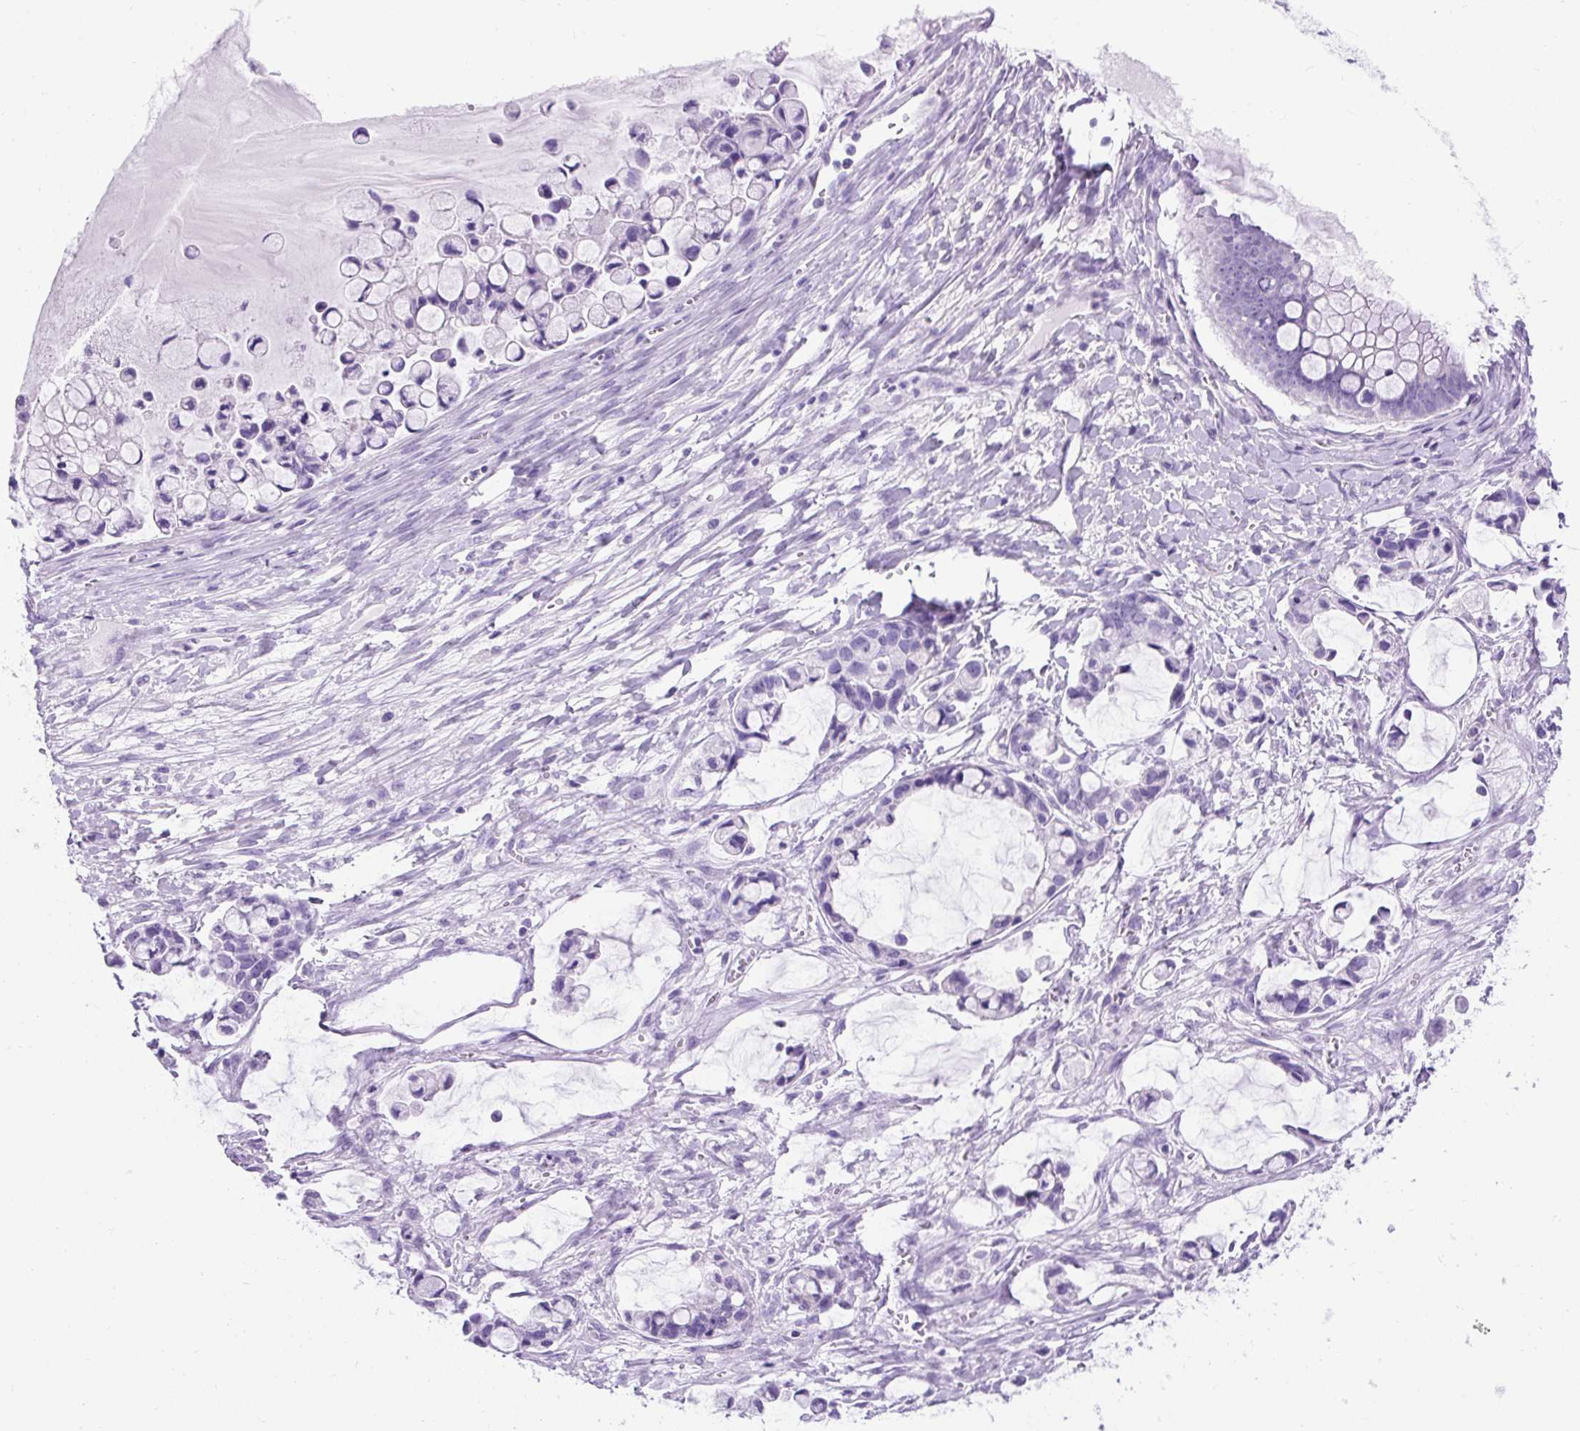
{"staining": {"intensity": "negative", "quantity": "none", "location": "none"}, "tissue": "ovarian cancer", "cell_type": "Tumor cells", "image_type": "cancer", "snomed": [{"axis": "morphology", "description": "Cystadenocarcinoma, mucinous, NOS"}, {"axis": "topography", "description": "Ovary"}], "caption": "Tumor cells are negative for protein expression in human ovarian mucinous cystadenocarcinoma.", "gene": "KRT12", "patient": {"sex": "female", "age": 63}}